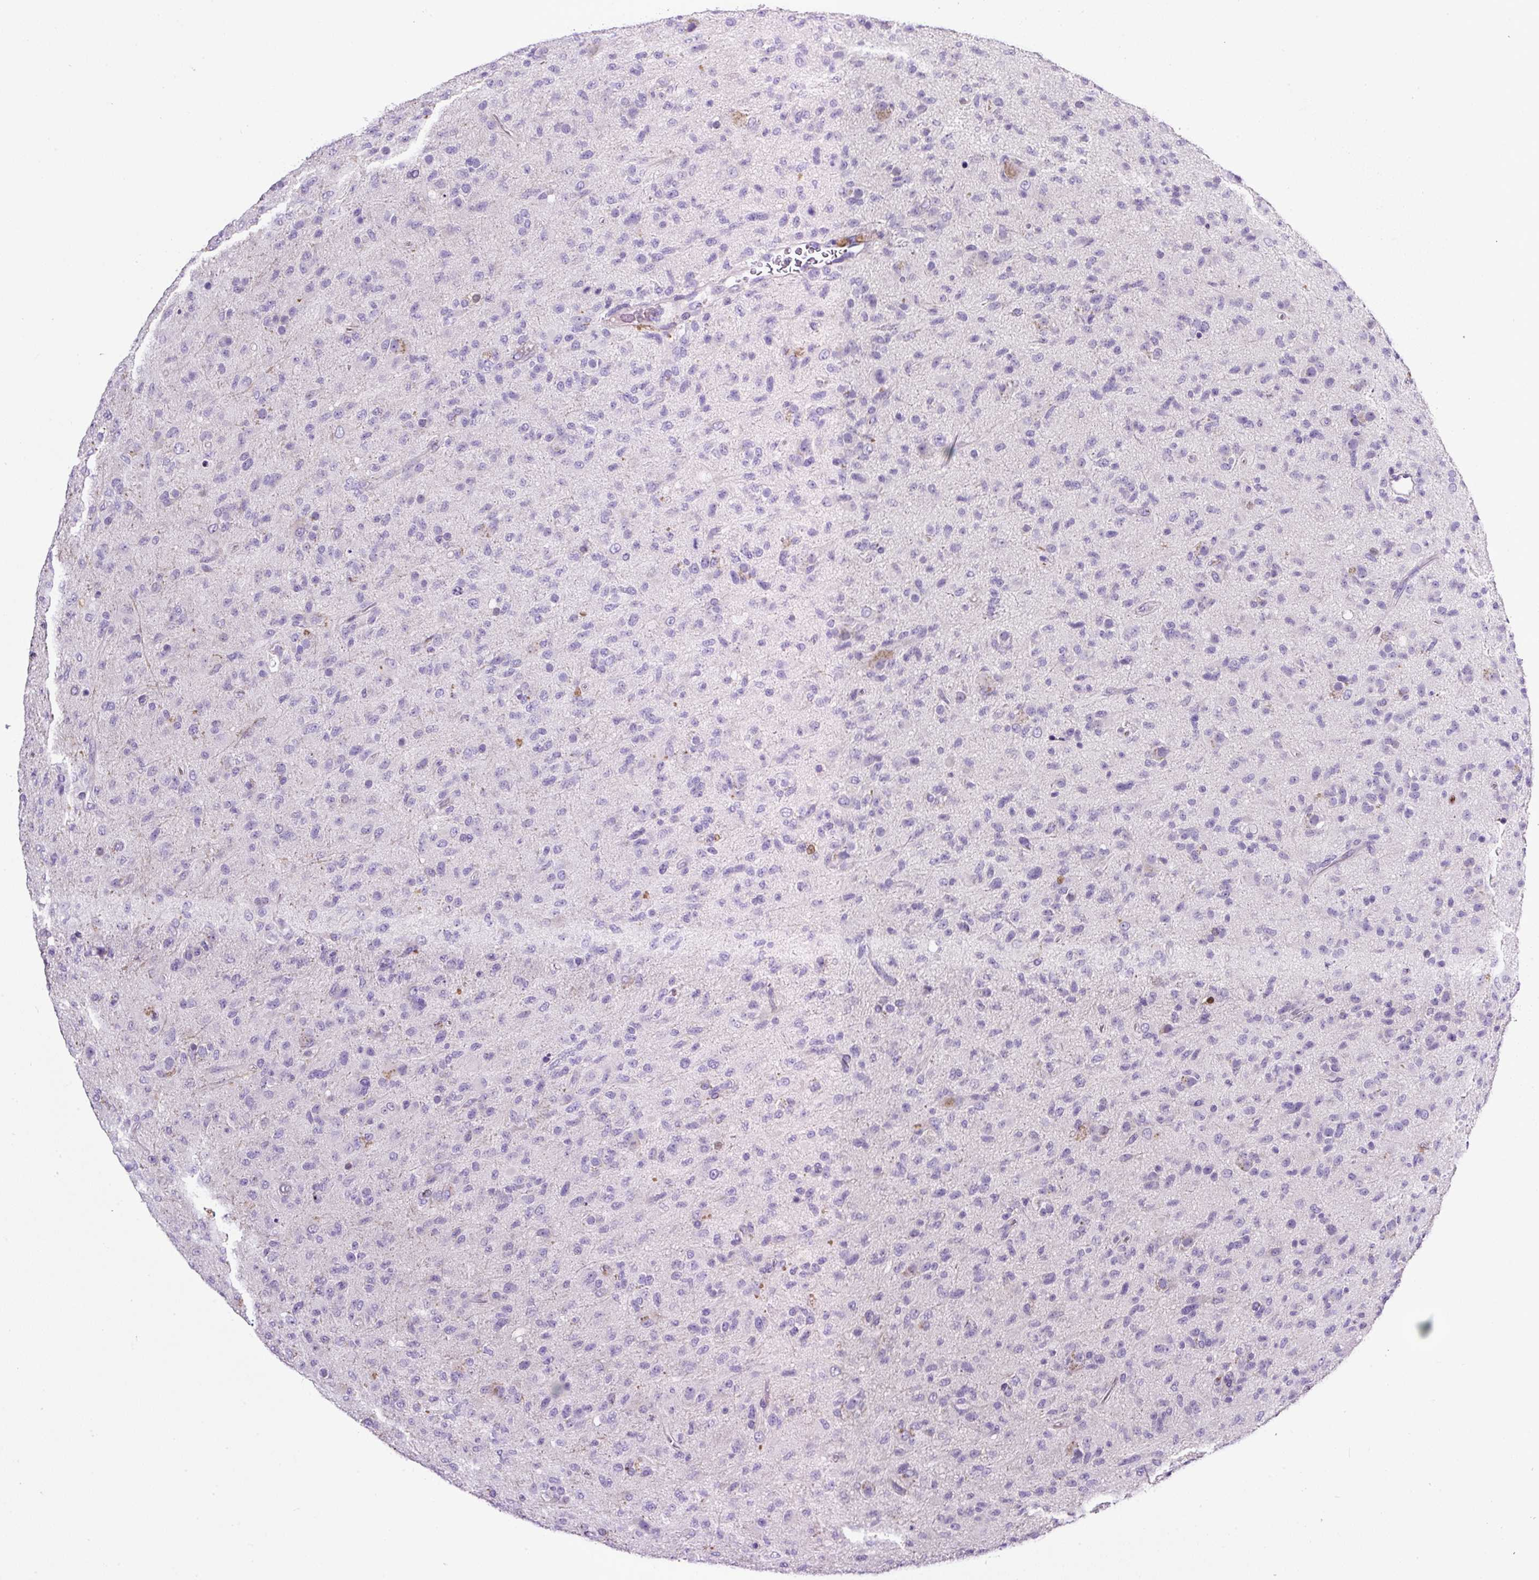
{"staining": {"intensity": "negative", "quantity": "none", "location": "none"}, "tissue": "glioma", "cell_type": "Tumor cells", "image_type": "cancer", "snomed": [{"axis": "morphology", "description": "Glioma, malignant, Low grade"}, {"axis": "topography", "description": "Brain"}], "caption": "DAB immunohistochemical staining of human glioma exhibits no significant staining in tumor cells.", "gene": "SP8", "patient": {"sex": "male", "age": 65}}